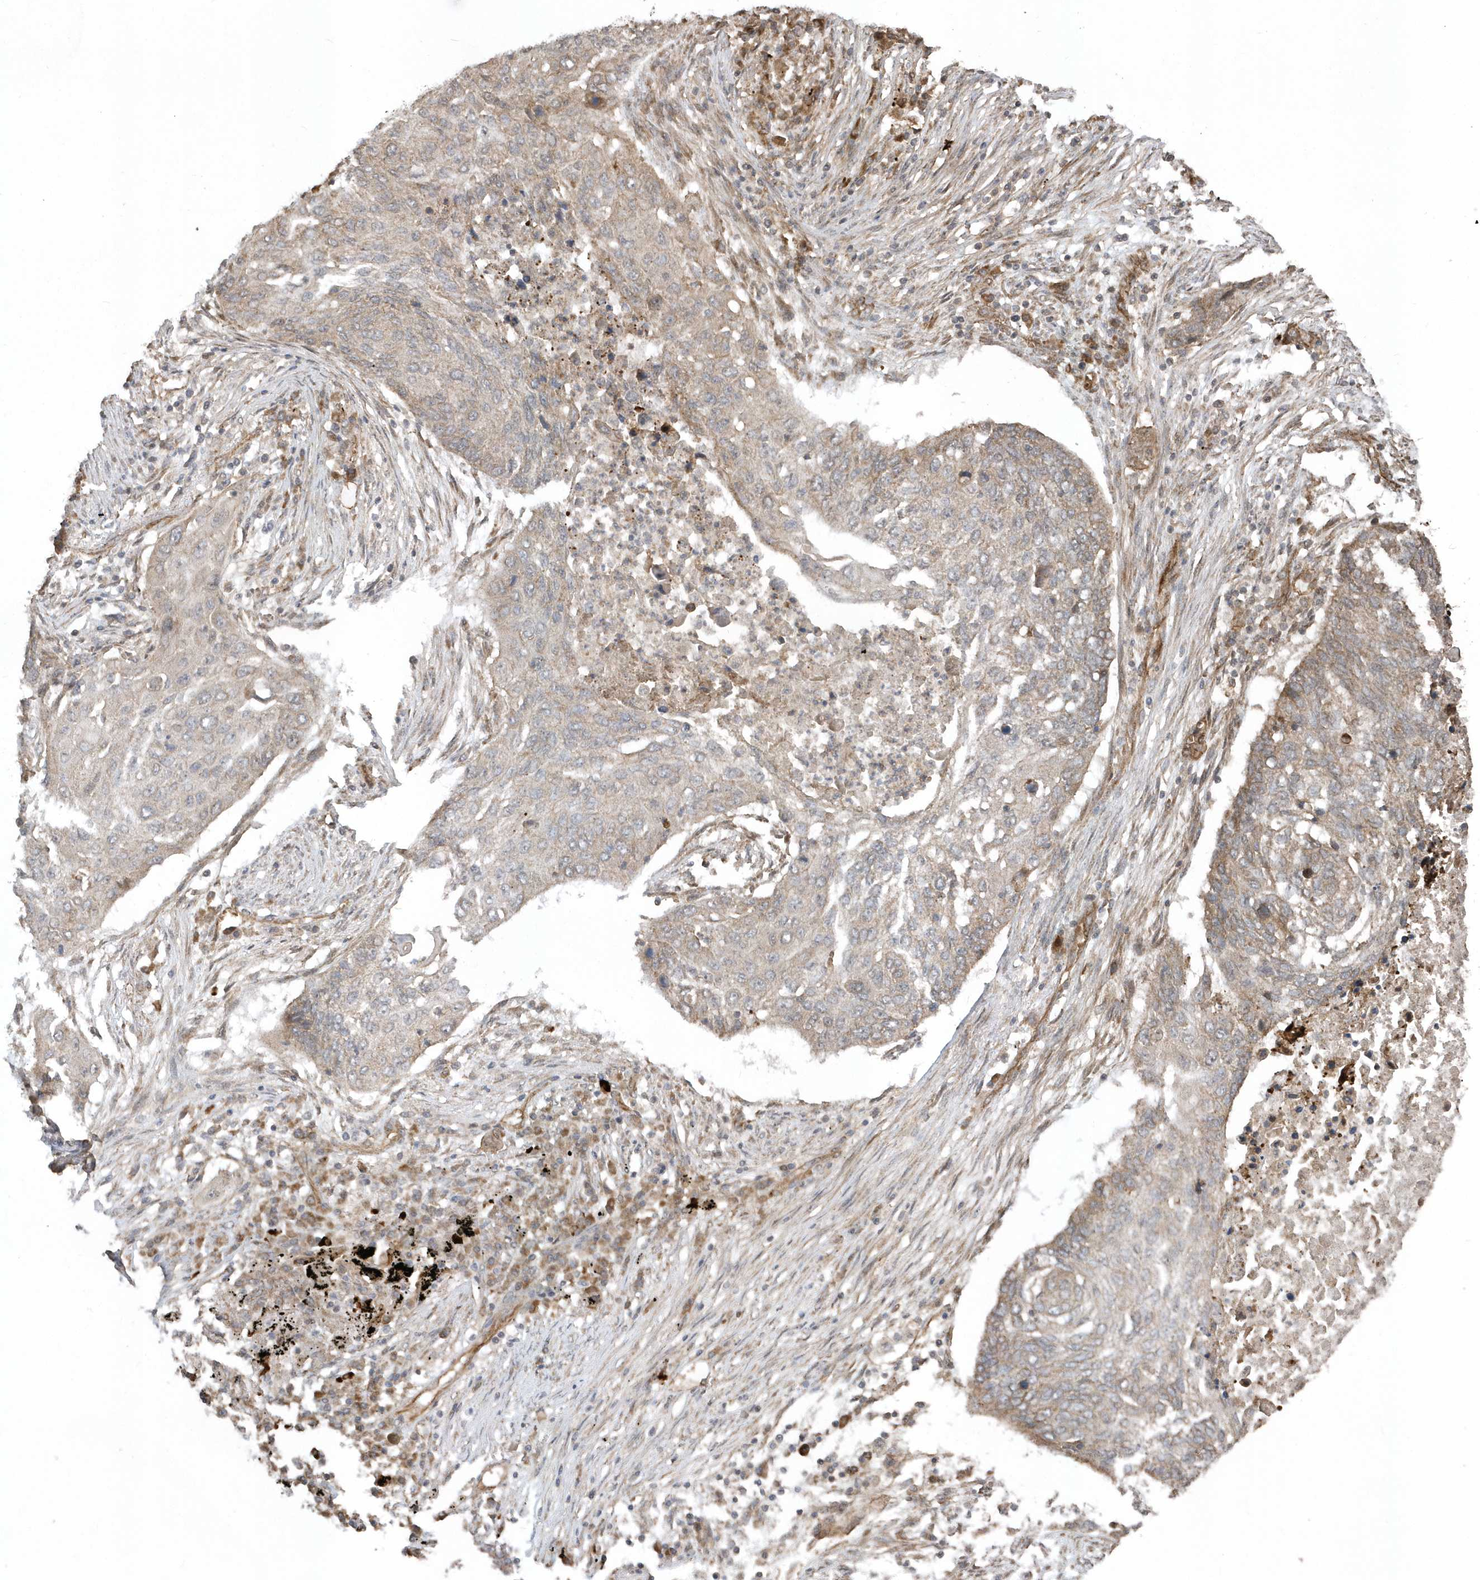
{"staining": {"intensity": "weak", "quantity": "25%-75%", "location": "cytoplasmic/membranous"}, "tissue": "lung cancer", "cell_type": "Tumor cells", "image_type": "cancer", "snomed": [{"axis": "morphology", "description": "Squamous cell carcinoma, NOS"}, {"axis": "topography", "description": "Lung"}], "caption": "Protein staining of squamous cell carcinoma (lung) tissue demonstrates weak cytoplasmic/membranous positivity in approximately 25%-75% of tumor cells.", "gene": "HERPUD1", "patient": {"sex": "female", "age": 63}}